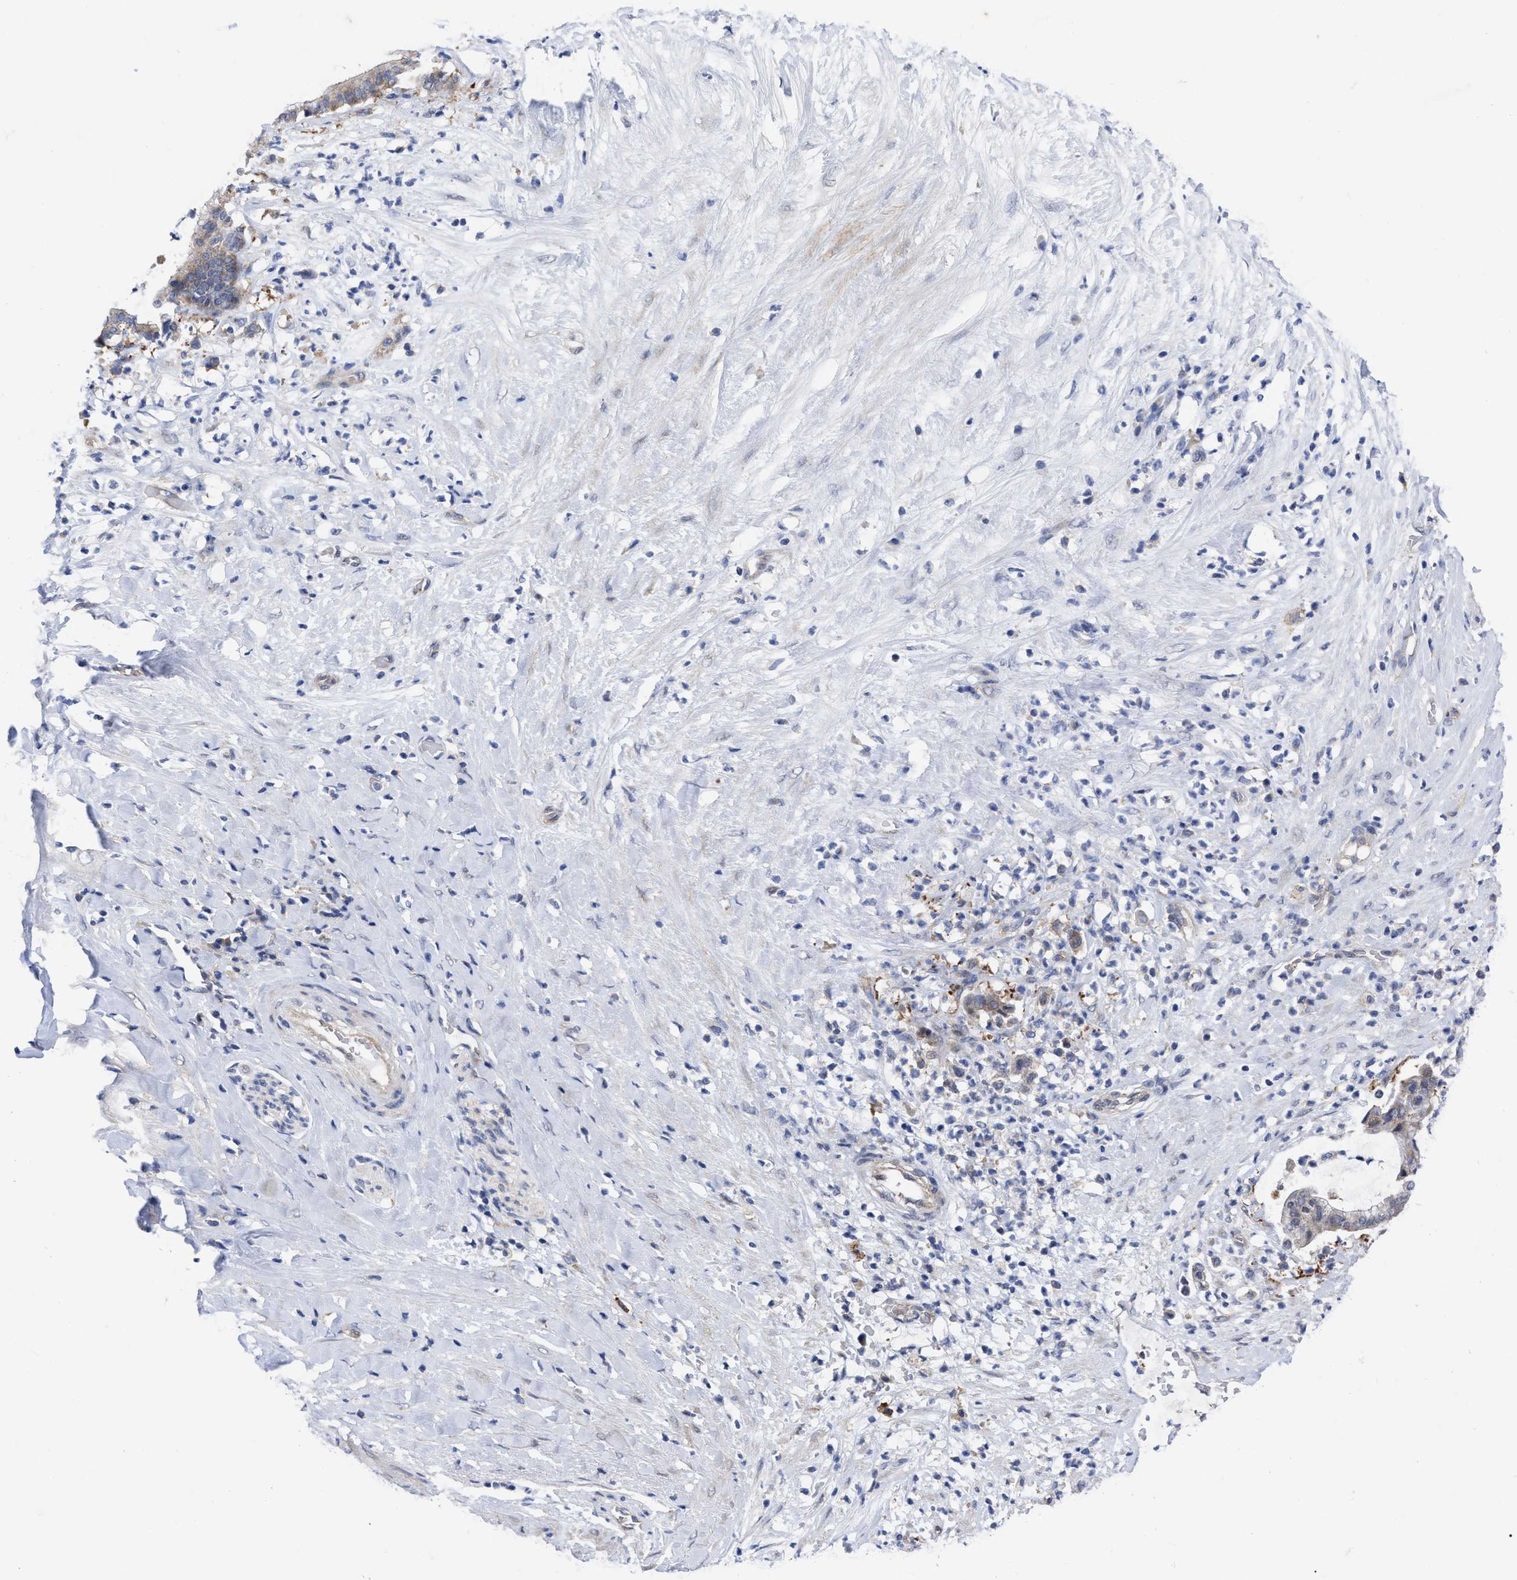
{"staining": {"intensity": "weak", "quantity": "<25%", "location": "cytoplasmic/membranous"}, "tissue": "pancreatic cancer", "cell_type": "Tumor cells", "image_type": "cancer", "snomed": [{"axis": "morphology", "description": "Adenocarcinoma, NOS"}, {"axis": "topography", "description": "Pancreas"}], "caption": "Histopathology image shows no significant protein expression in tumor cells of pancreatic cancer. (DAB (3,3'-diaminobenzidine) immunohistochemistry (IHC), high magnification).", "gene": "TCP1", "patient": {"sex": "male", "age": 41}}